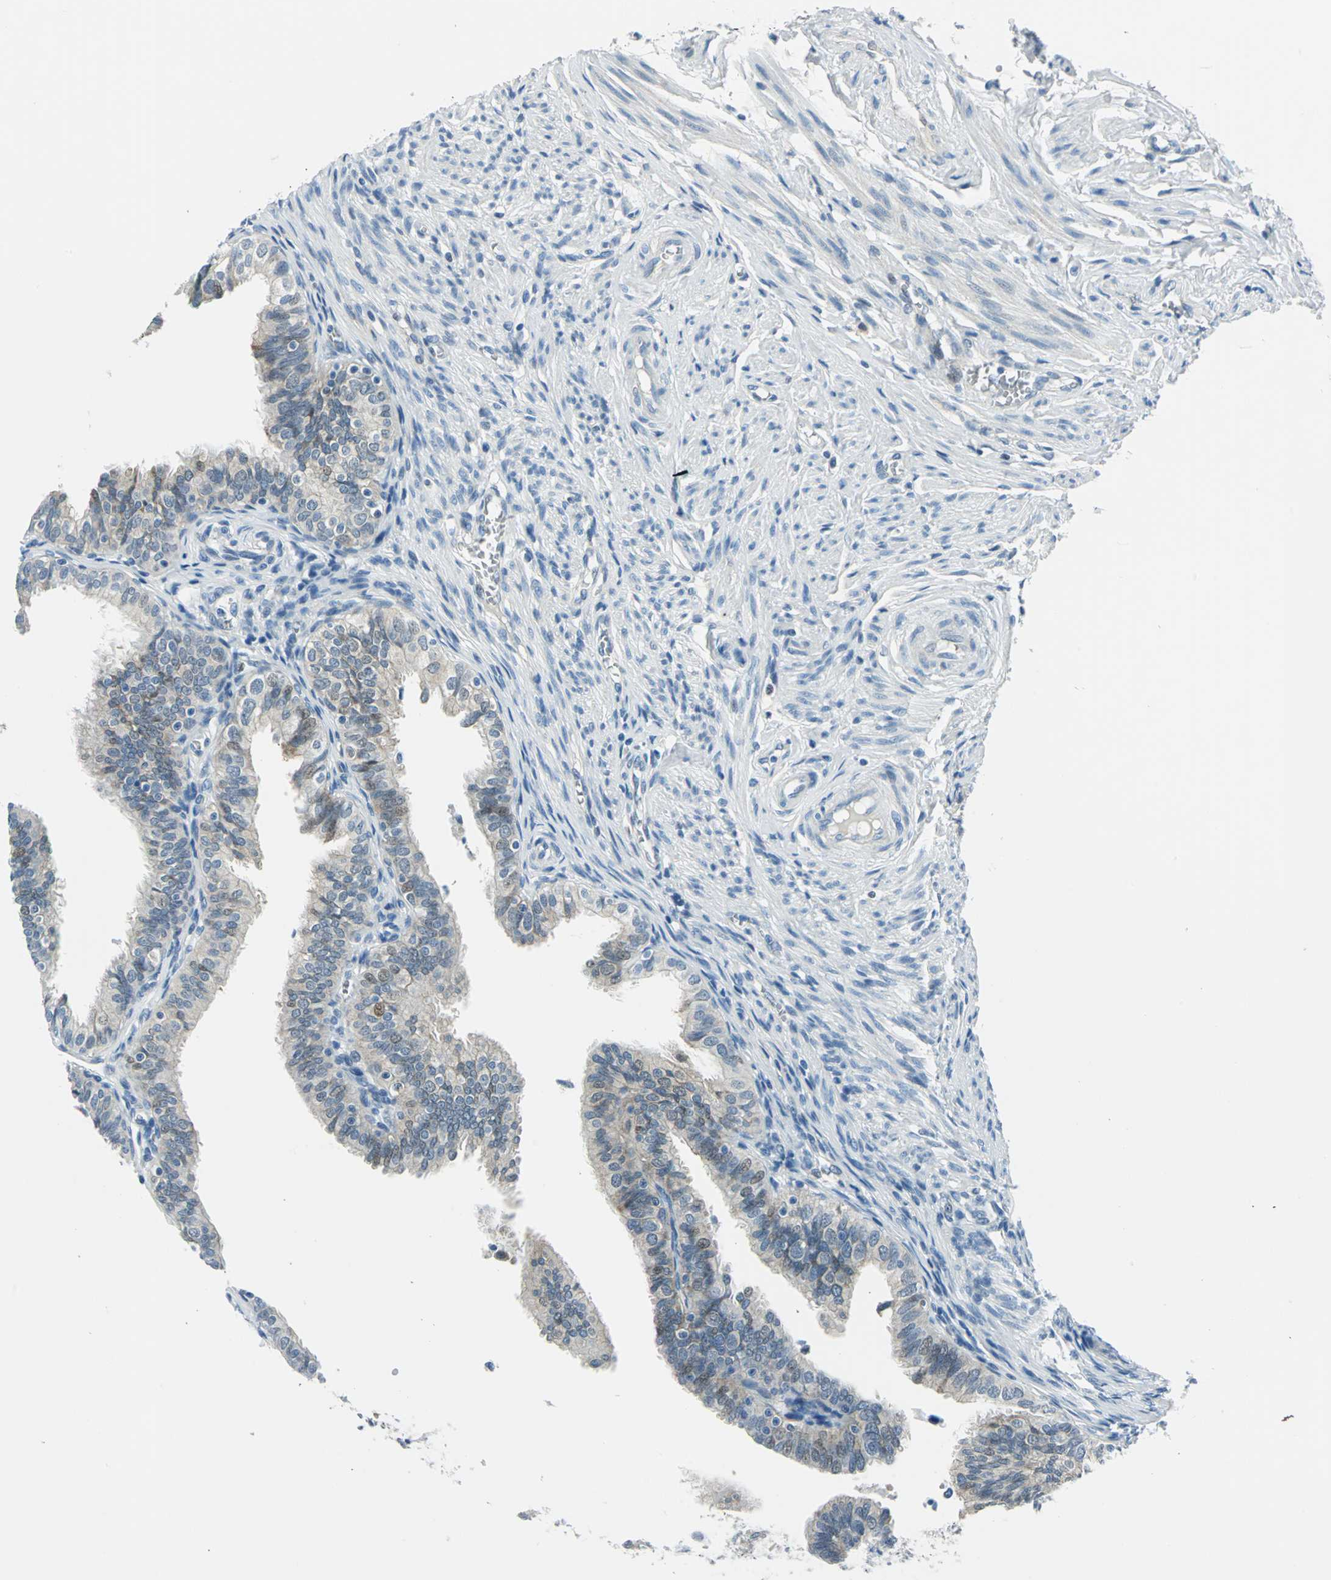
{"staining": {"intensity": "moderate", "quantity": "25%-75%", "location": "cytoplasmic/membranous,nuclear"}, "tissue": "fallopian tube", "cell_type": "Glandular cells", "image_type": "normal", "snomed": [{"axis": "morphology", "description": "Normal tissue, NOS"}, {"axis": "topography", "description": "Fallopian tube"}], "caption": "A high-resolution image shows IHC staining of normal fallopian tube, which shows moderate cytoplasmic/membranous,nuclear expression in about 25%-75% of glandular cells.", "gene": "AKR1A1", "patient": {"sex": "female", "age": 46}}